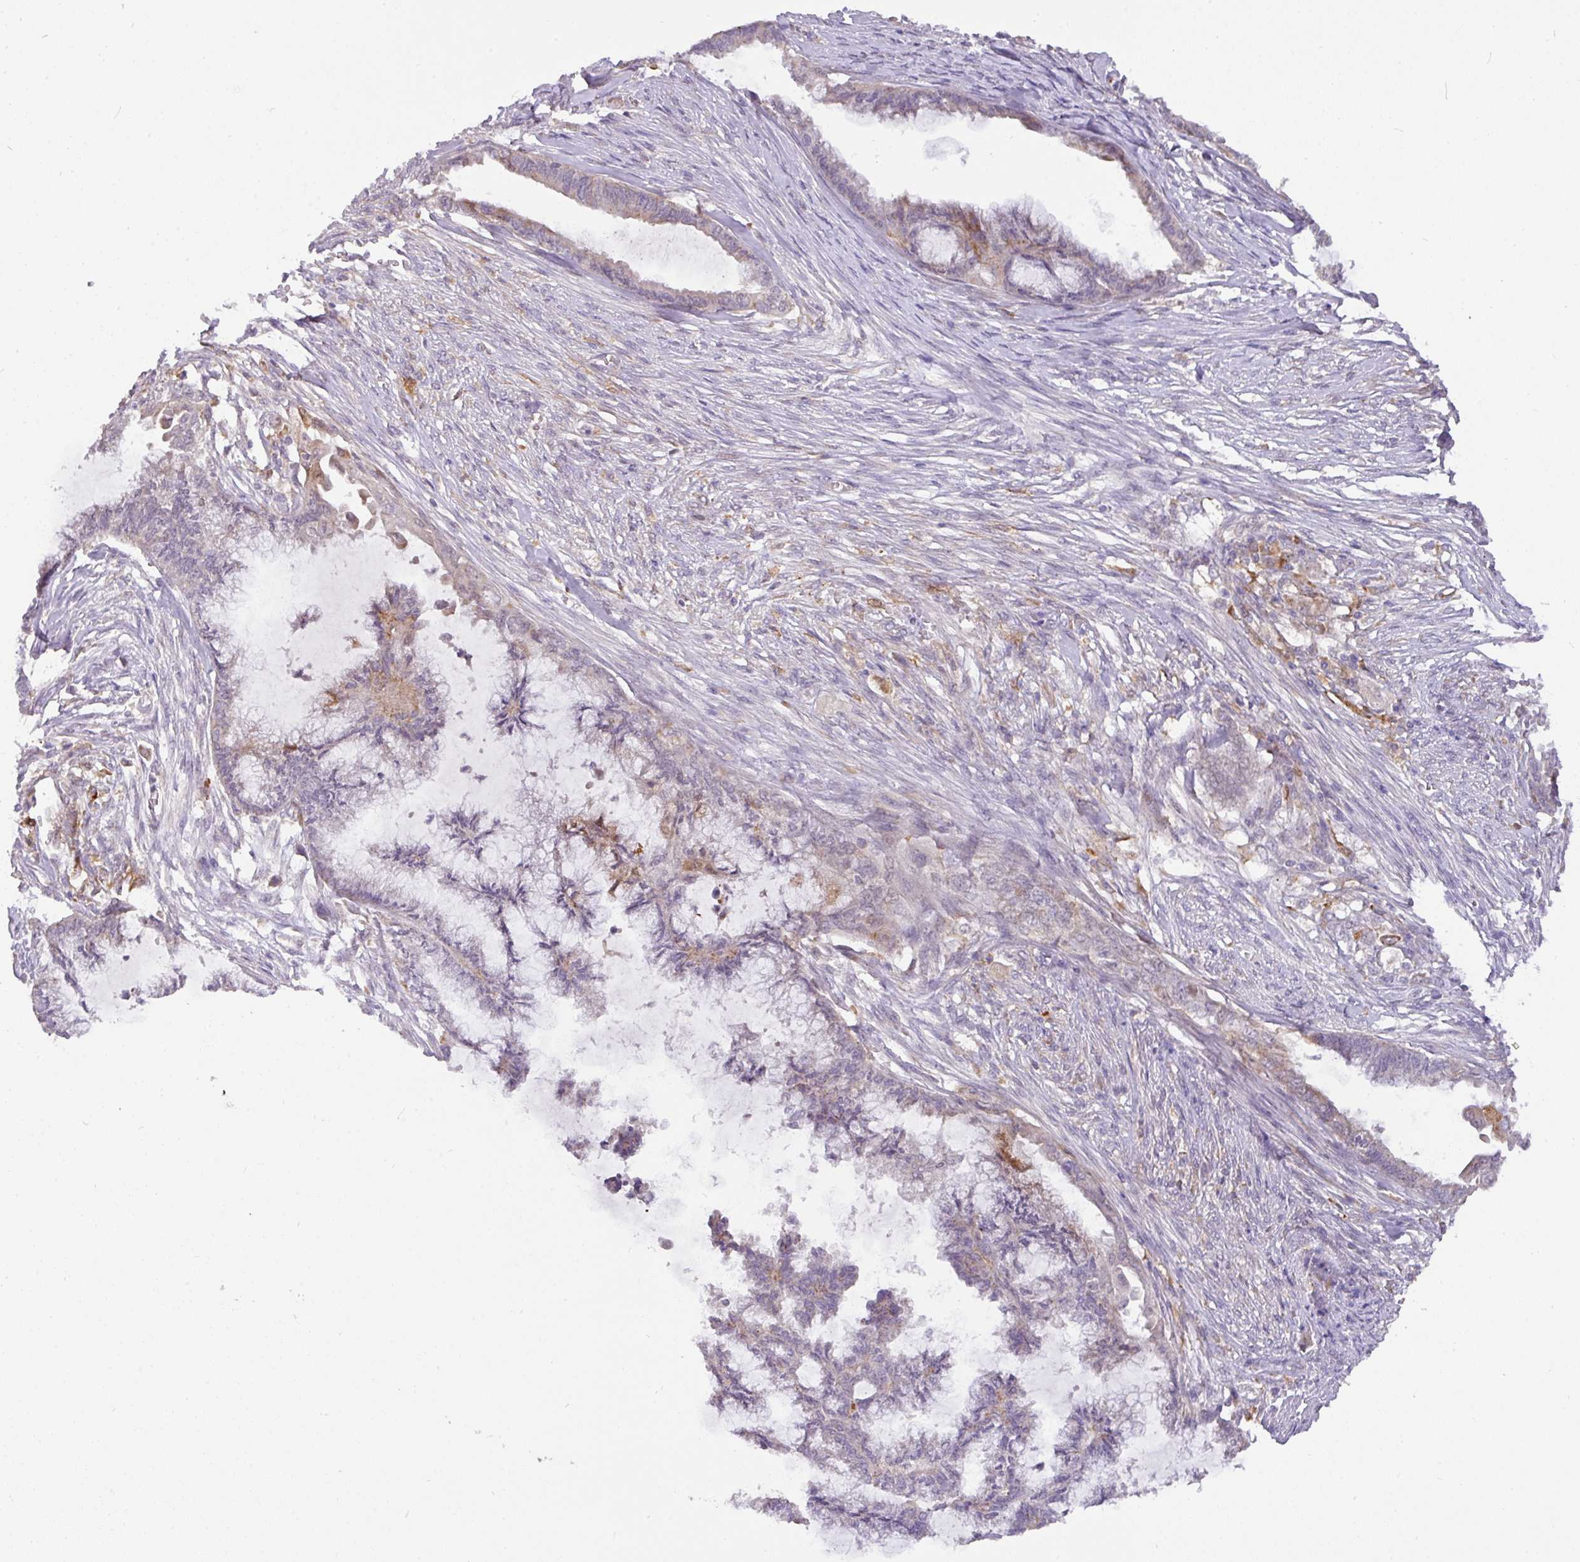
{"staining": {"intensity": "negative", "quantity": "none", "location": "none"}, "tissue": "endometrial cancer", "cell_type": "Tumor cells", "image_type": "cancer", "snomed": [{"axis": "morphology", "description": "Adenocarcinoma, NOS"}, {"axis": "topography", "description": "Endometrium"}], "caption": "Immunohistochemistry (IHC) of endometrial adenocarcinoma demonstrates no expression in tumor cells.", "gene": "GCNT7", "patient": {"sex": "female", "age": 86}}